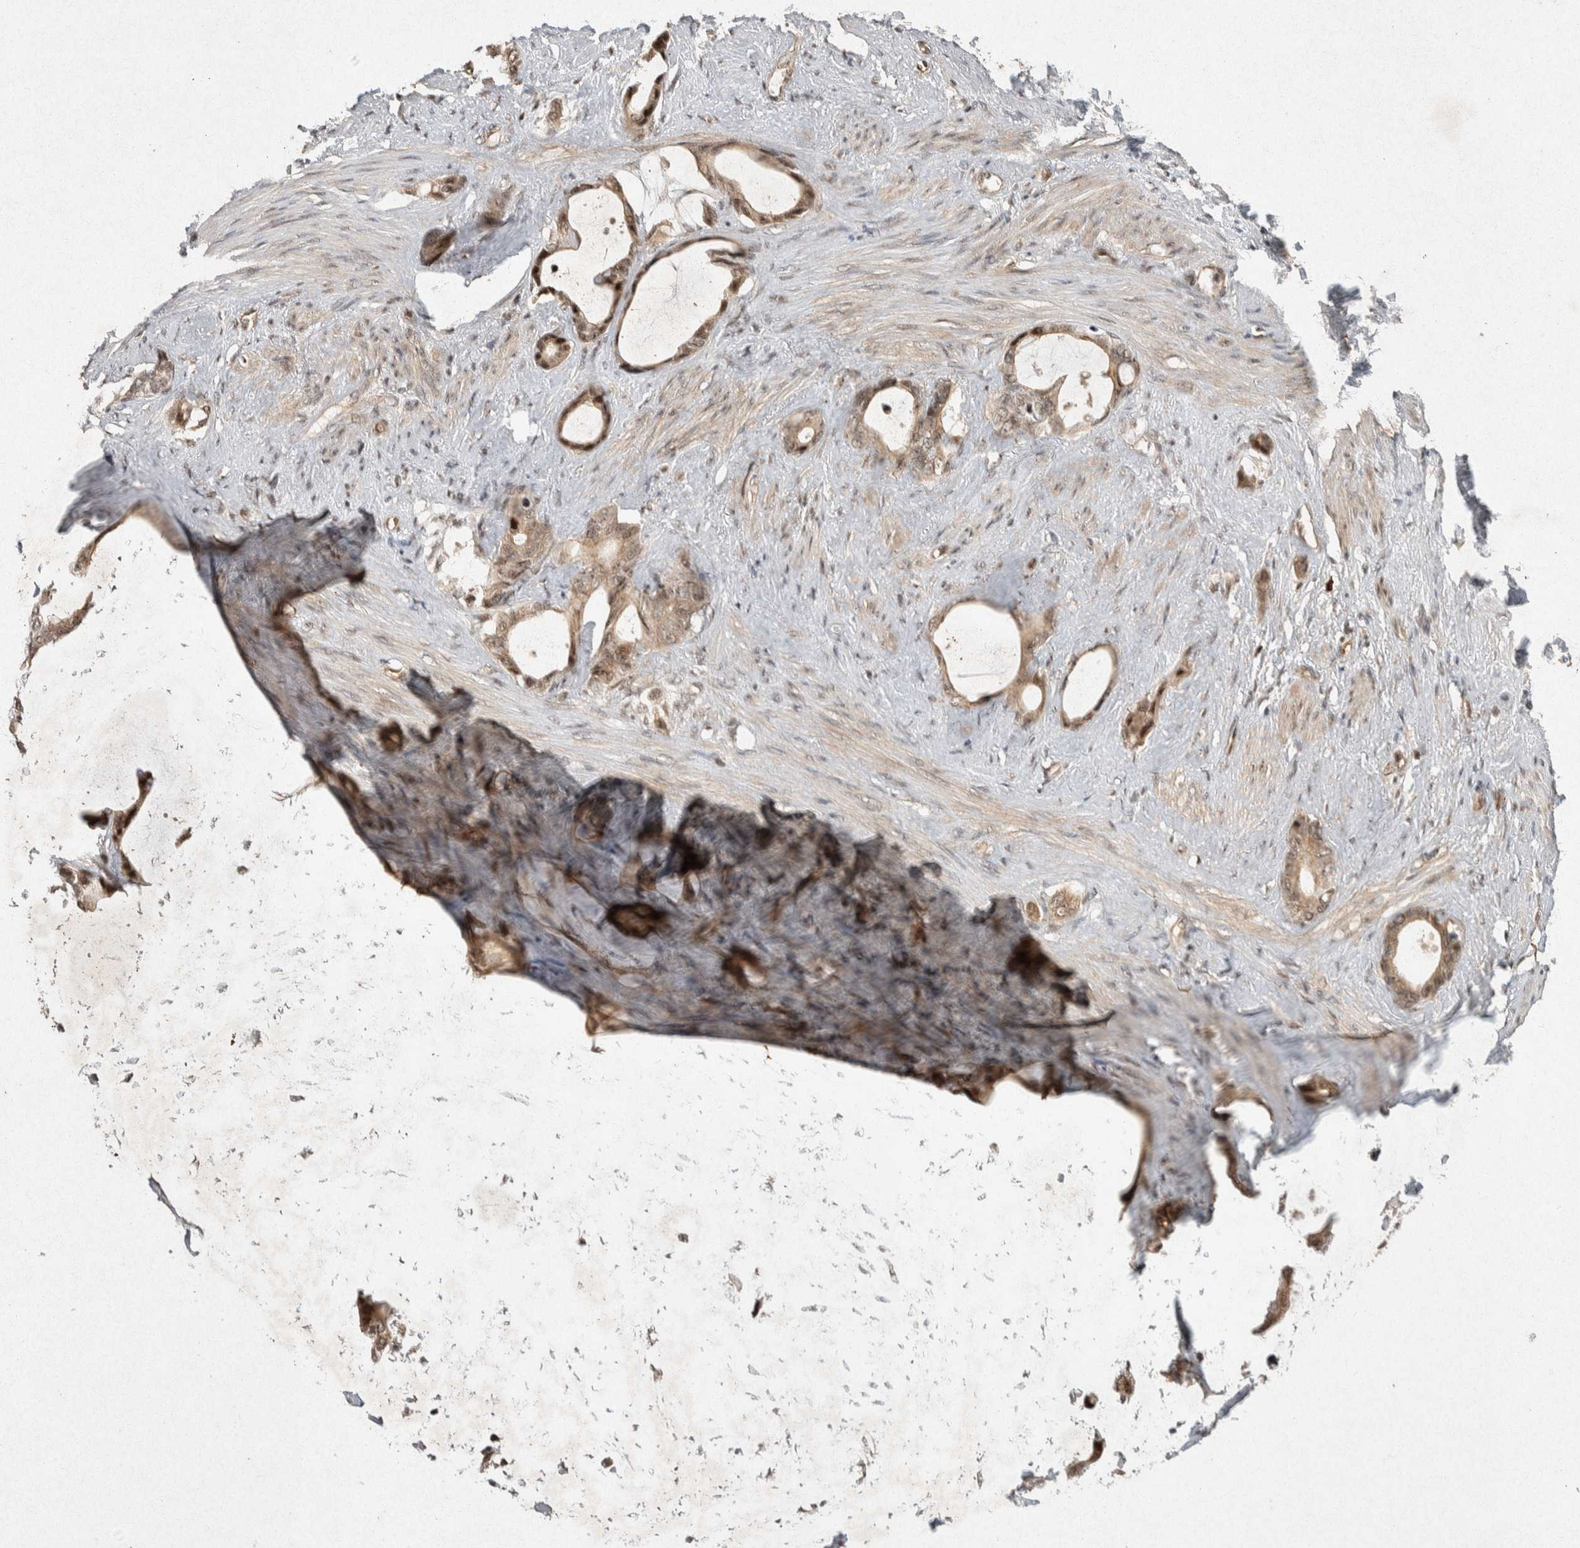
{"staining": {"intensity": "moderate", "quantity": ">75%", "location": "cytoplasmic/membranous,nuclear"}, "tissue": "stomach cancer", "cell_type": "Tumor cells", "image_type": "cancer", "snomed": [{"axis": "morphology", "description": "Adenocarcinoma, NOS"}, {"axis": "topography", "description": "Stomach"}], "caption": "Stomach adenocarcinoma was stained to show a protein in brown. There is medium levels of moderate cytoplasmic/membranous and nuclear positivity in approximately >75% of tumor cells.", "gene": "TOR1B", "patient": {"sex": "female", "age": 75}}